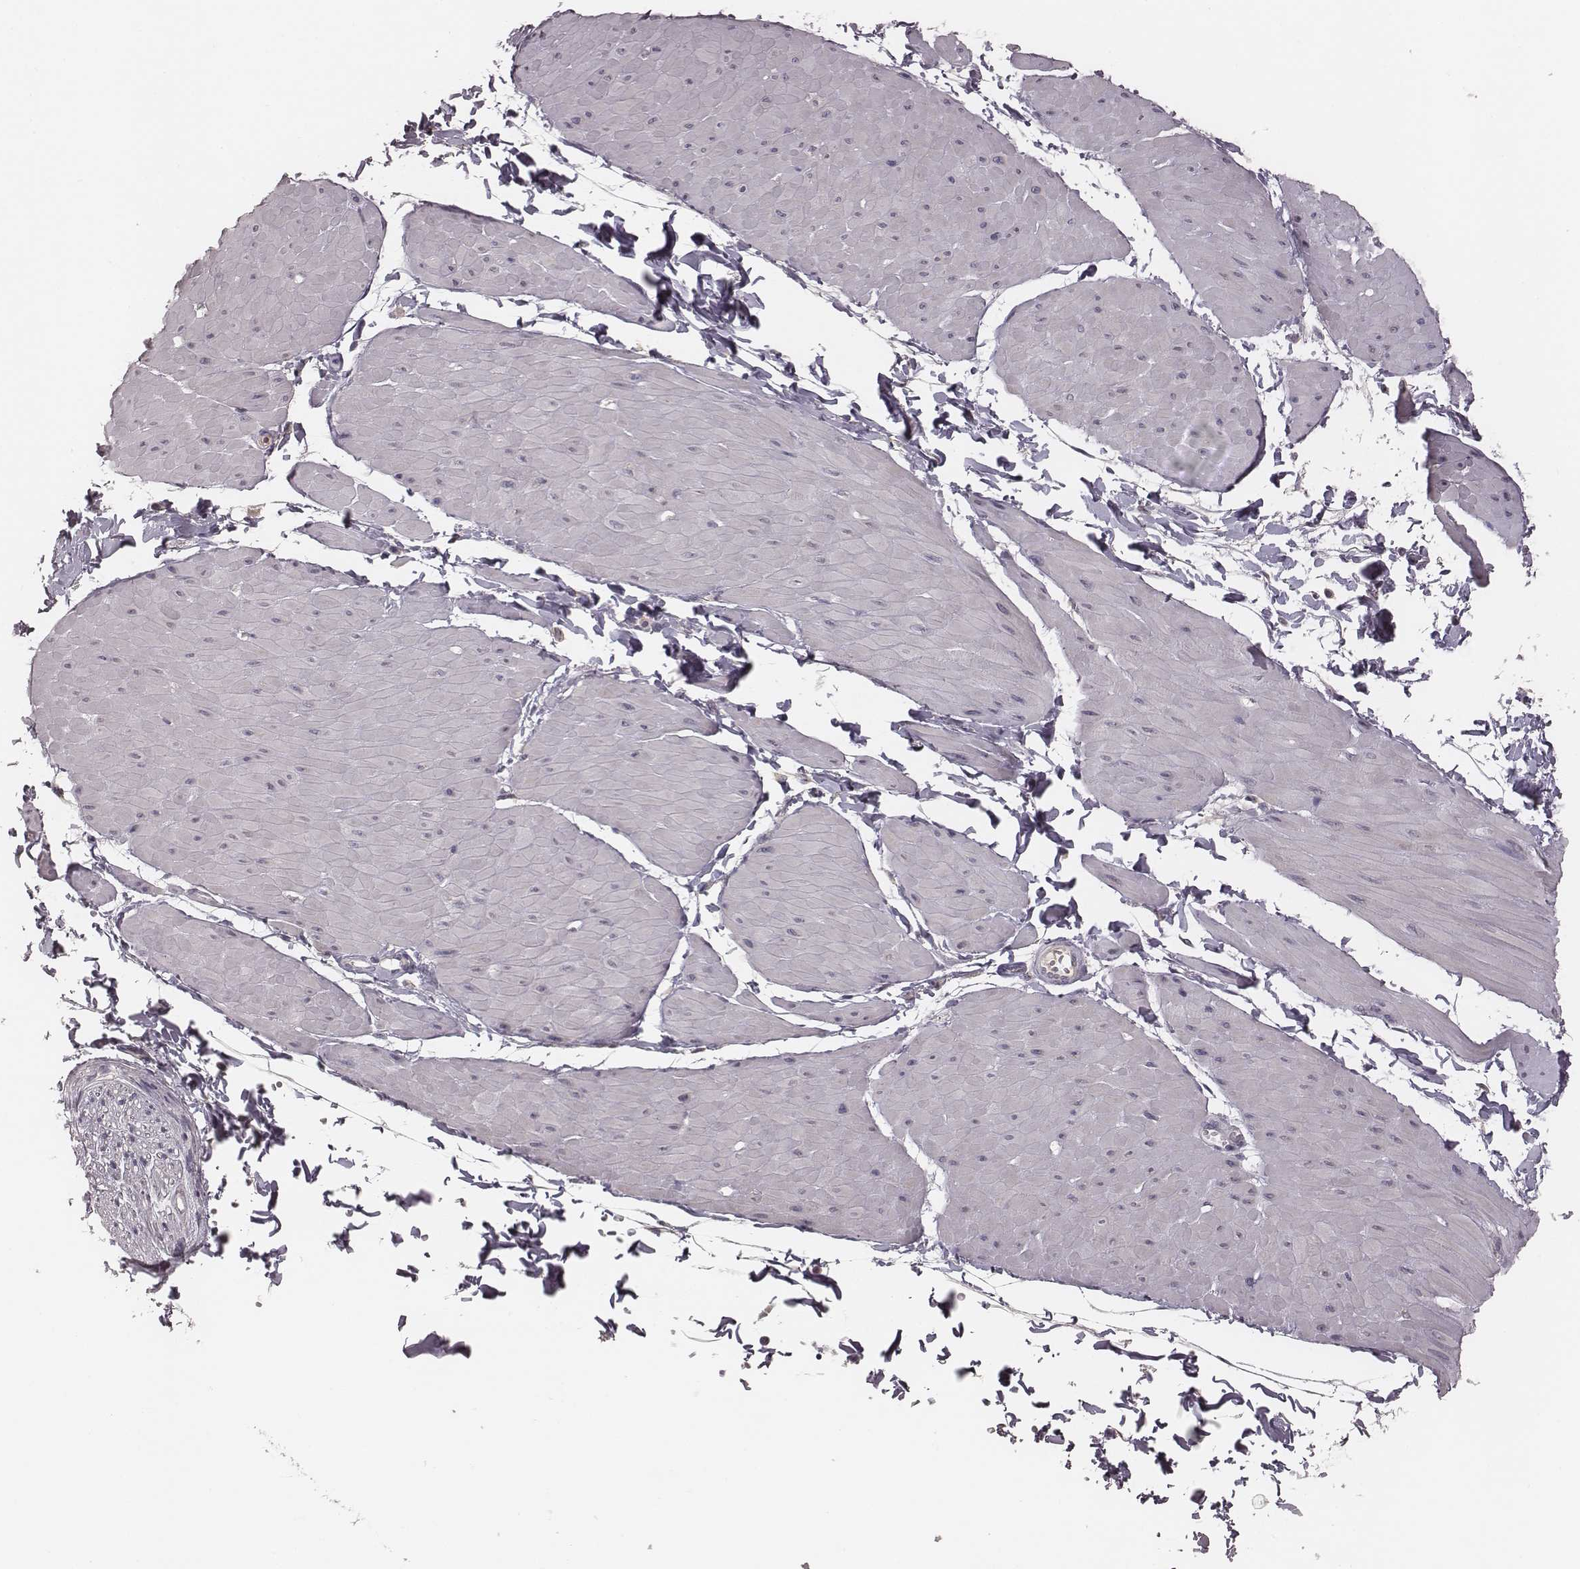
{"staining": {"intensity": "negative", "quantity": "none", "location": "none"}, "tissue": "adipose tissue", "cell_type": "Adipocytes", "image_type": "normal", "snomed": [{"axis": "morphology", "description": "Normal tissue, NOS"}, {"axis": "topography", "description": "Smooth muscle"}, {"axis": "topography", "description": "Peripheral nerve tissue"}], "caption": "A micrograph of adipose tissue stained for a protein reveals no brown staining in adipocytes. (Stains: DAB immunohistochemistry with hematoxylin counter stain, Microscopy: brightfield microscopy at high magnification).", "gene": "P2RX5", "patient": {"sex": "male", "age": 58}}